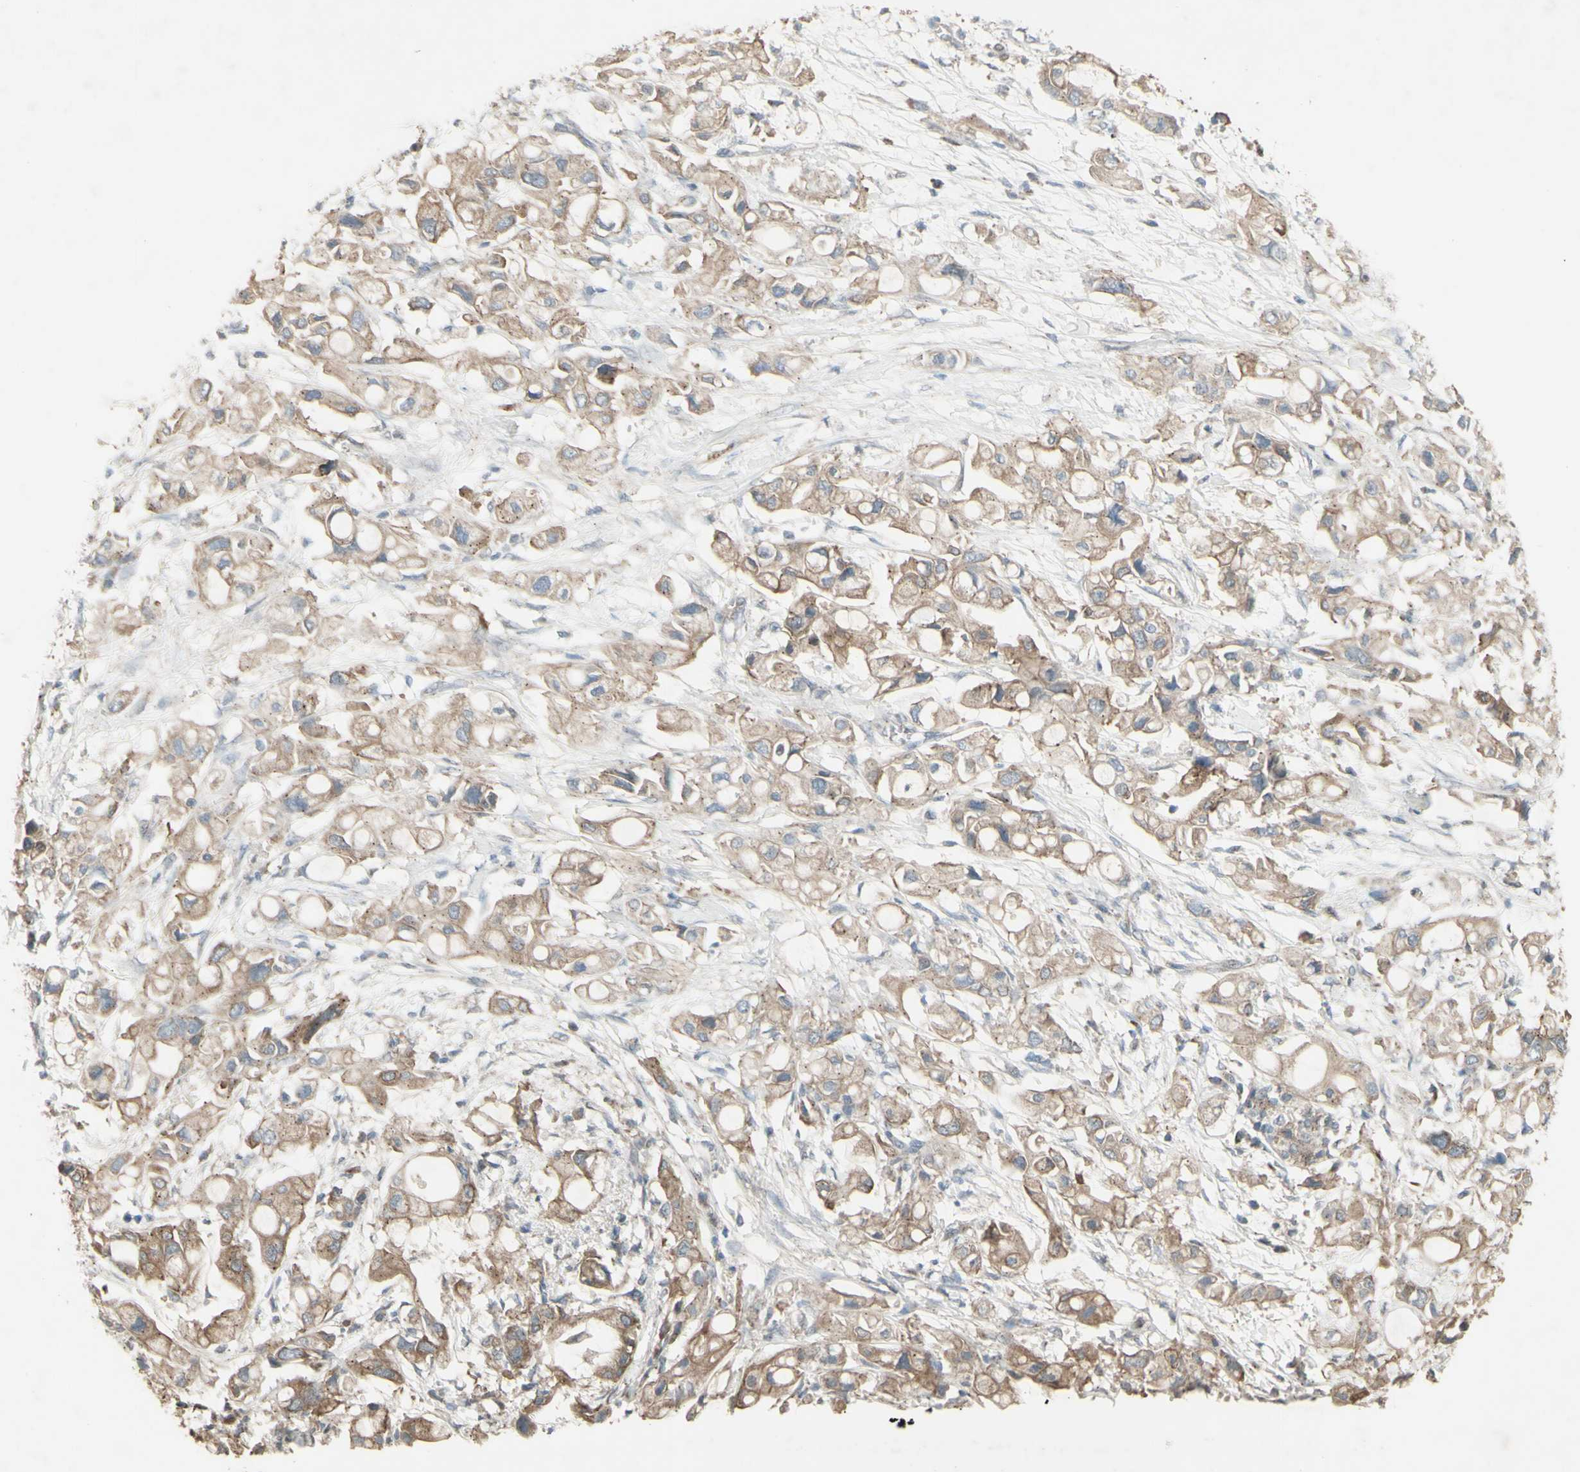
{"staining": {"intensity": "weak", "quantity": ">75%", "location": "cytoplasmic/membranous"}, "tissue": "pancreatic cancer", "cell_type": "Tumor cells", "image_type": "cancer", "snomed": [{"axis": "morphology", "description": "Adenocarcinoma, NOS"}, {"axis": "topography", "description": "Pancreas"}], "caption": "This image reveals pancreatic cancer stained with immunohistochemistry to label a protein in brown. The cytoplasmic/membranous of tumor cells show weak positivity for the protein. Nuclei are counter-stained blue.", "gene": "FXYD3", "patient": {"sex": "female", "age": 56}}